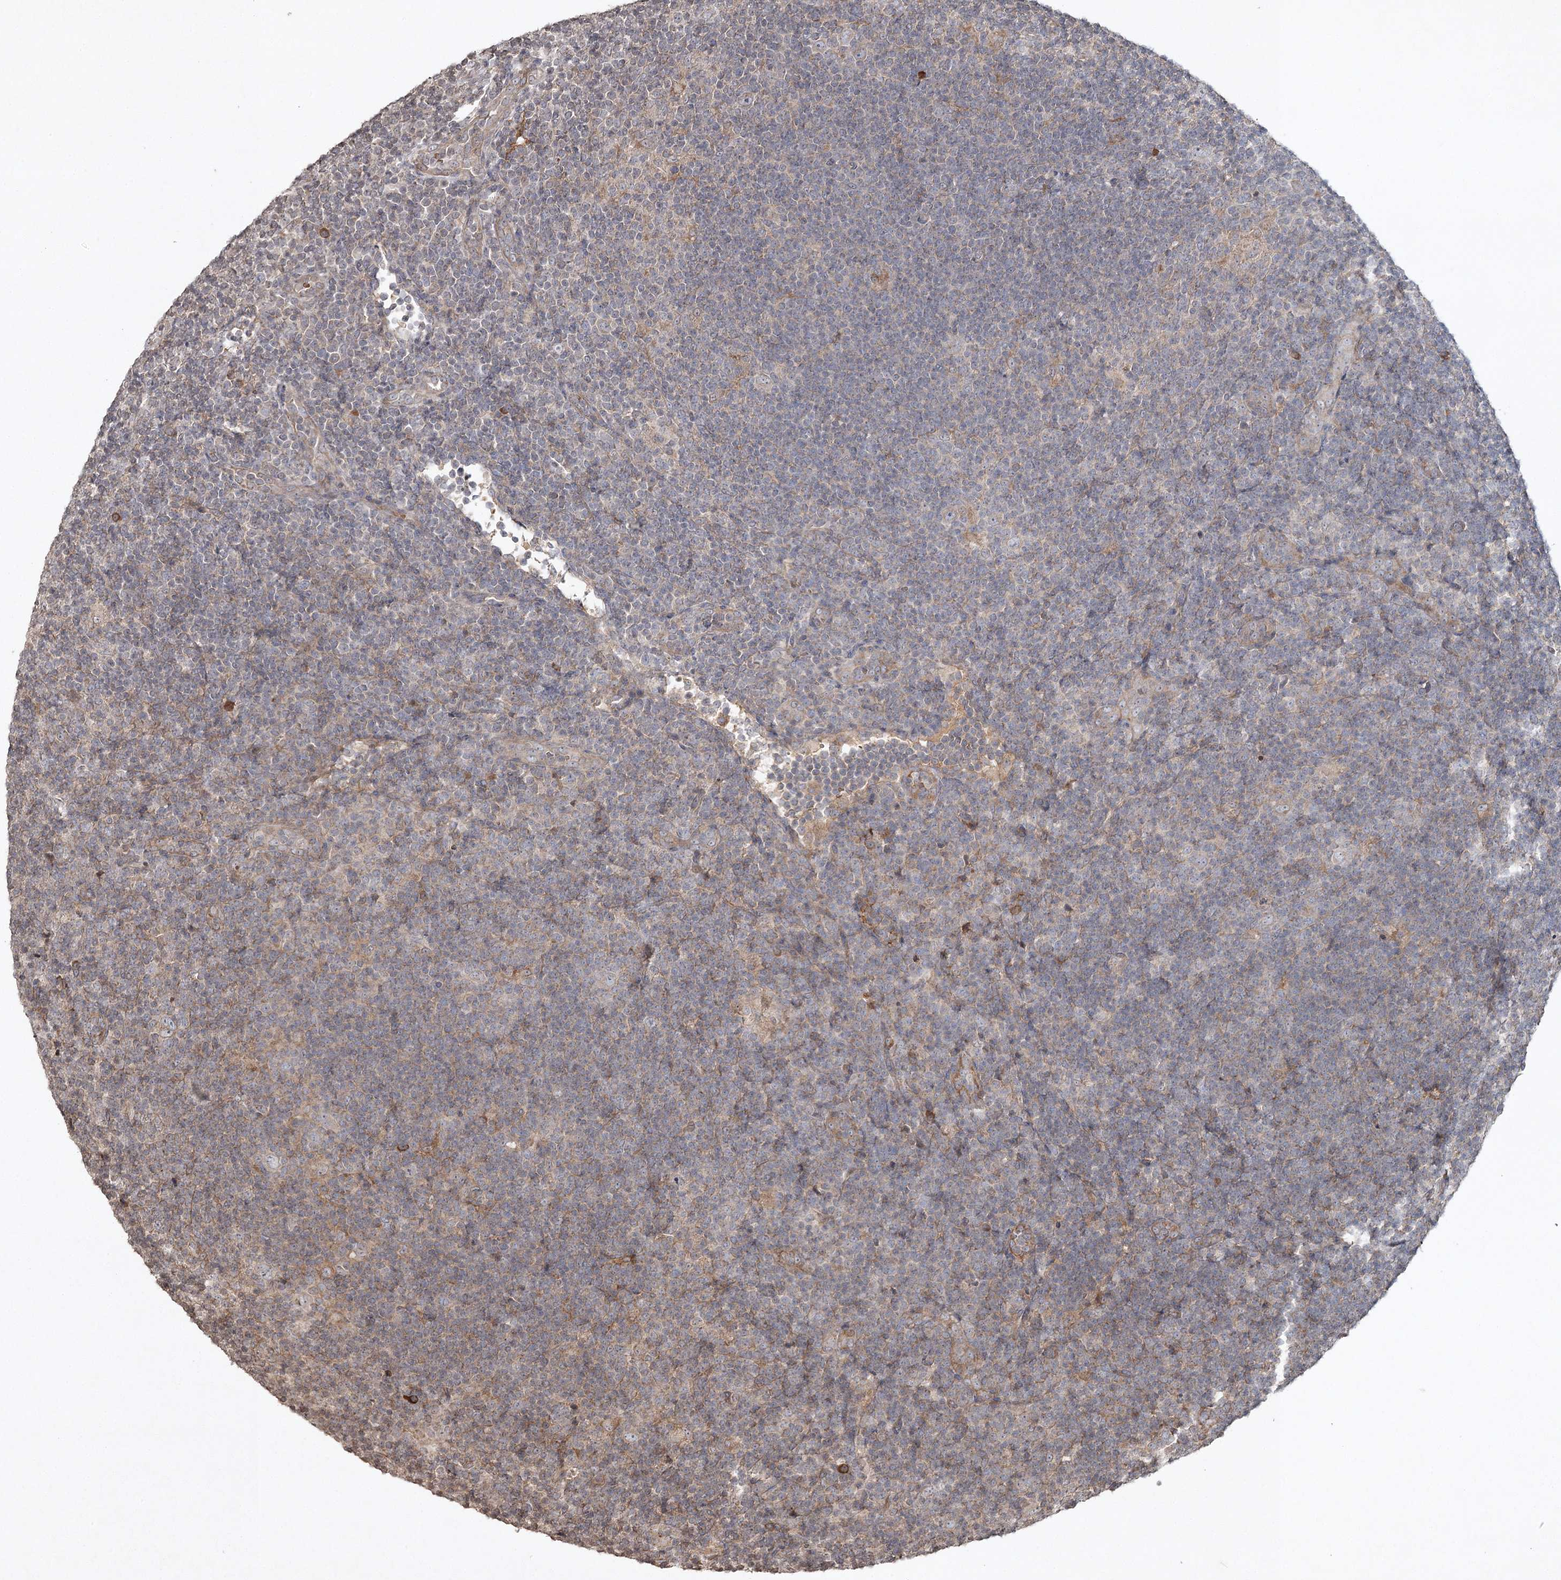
{"staining": {"intensity": "negative", "quantity": "none", "location": "none"}, "tissue": "lymphoma", "cell_type": "Tumor cells", "image_type": "cancer", "snomed": [{"axis": "morphology", "description": "Hodgkin's disease, NOS"}, {"axis": "topography", "description": "Lymph node"}], "caption": "The IHC image has no significant positivity in tumor cells of lymphoma tissue. (DAB IHC with hematoxylin counter stain).", "gene": "CYP2B6", "patient": {"sex": "female", "age": 57}}